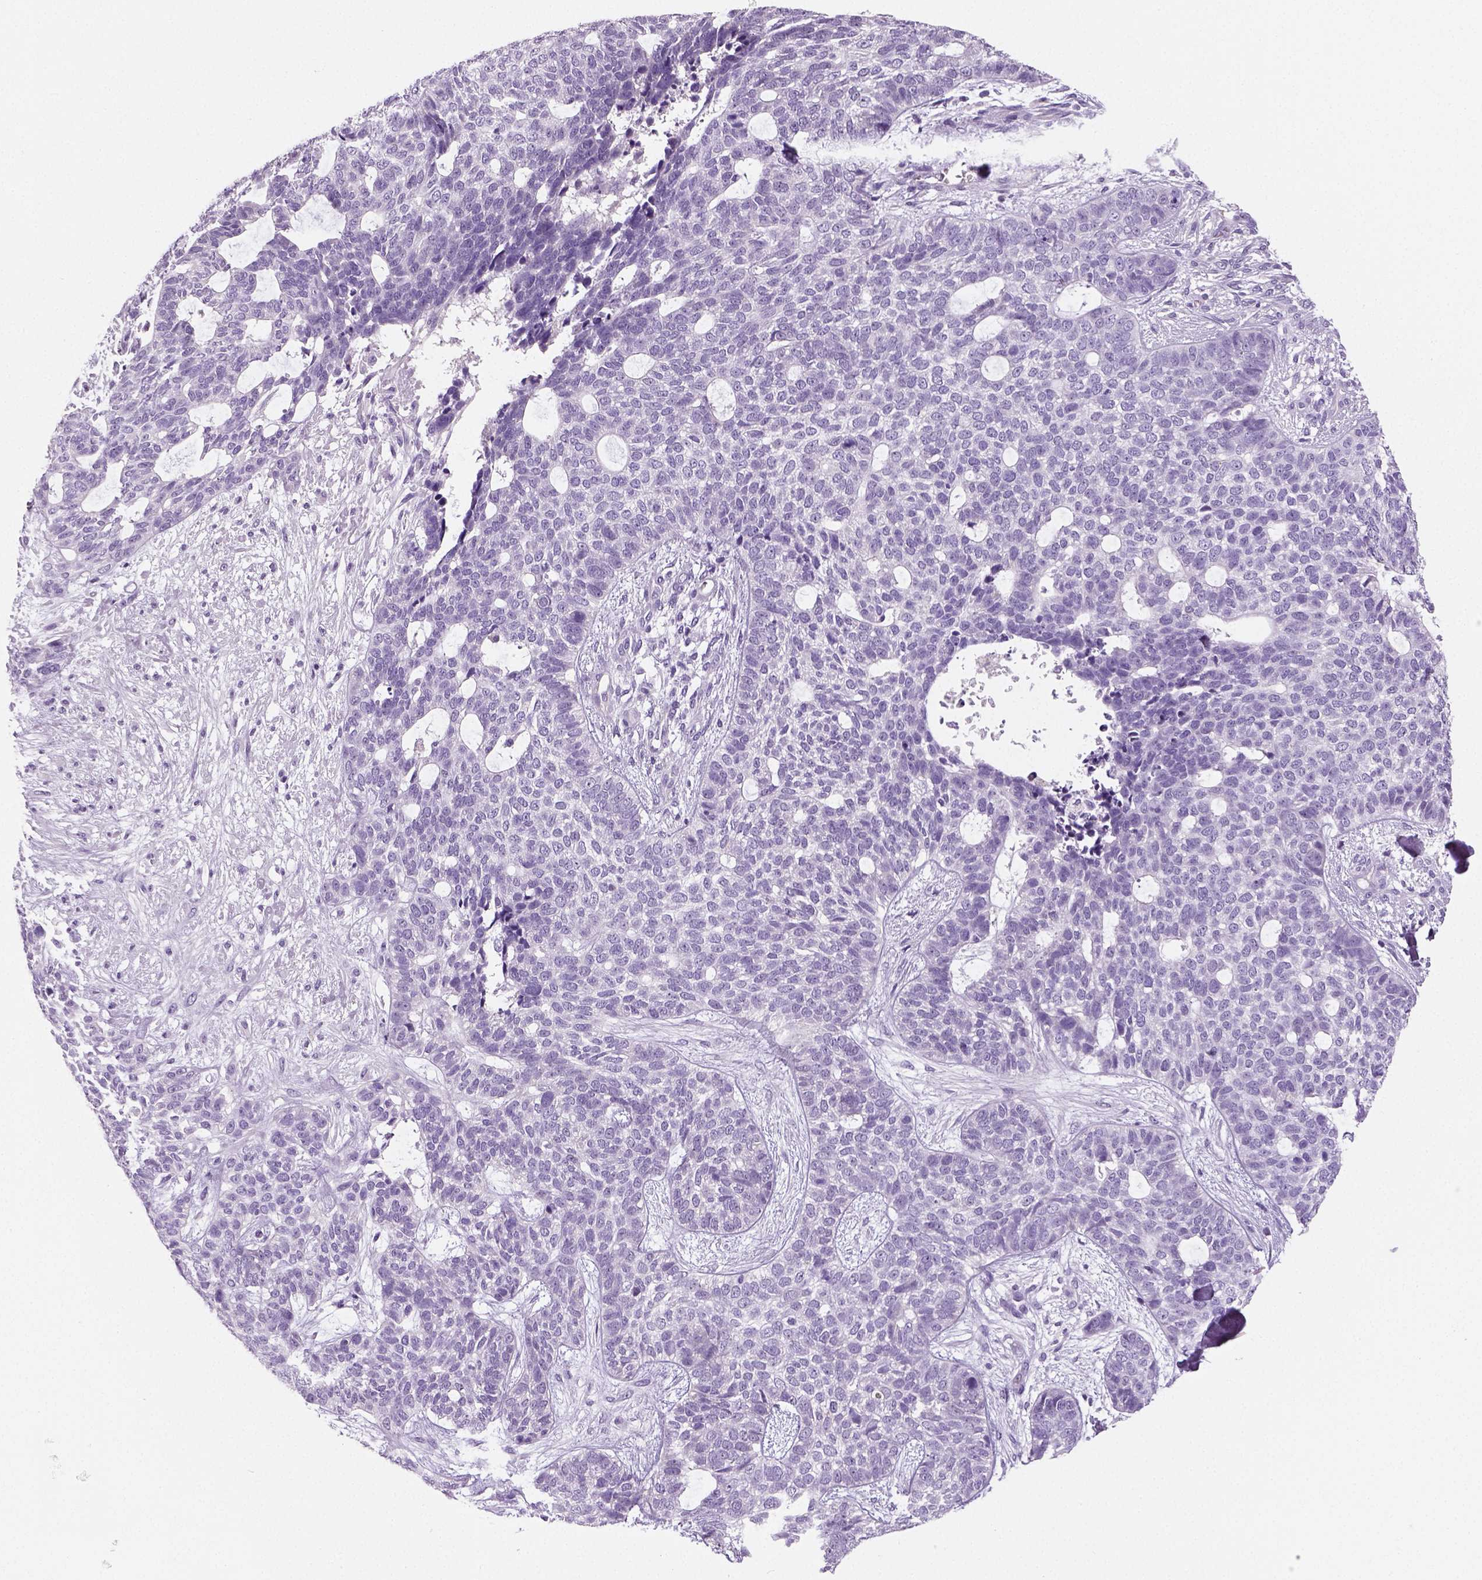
{"staining": {"intensity": "negative", "quantity": "none", "location": "none"}, "tissue": "skin cancer", "cell_type": "Tumor cells", "image_type": "cancer", "snomed": [{"axis": "morphology", "description": "Basal cell carcinoma"}, {"axis": "topography", "description": "Skin"}], "caption": "Skin basal cell carcinoma was stained to show a protein in brown. There is no significant positivity in tumor cells.", "gene": "TSPAN7", "patient": {"sex": "female", "age": 69}}